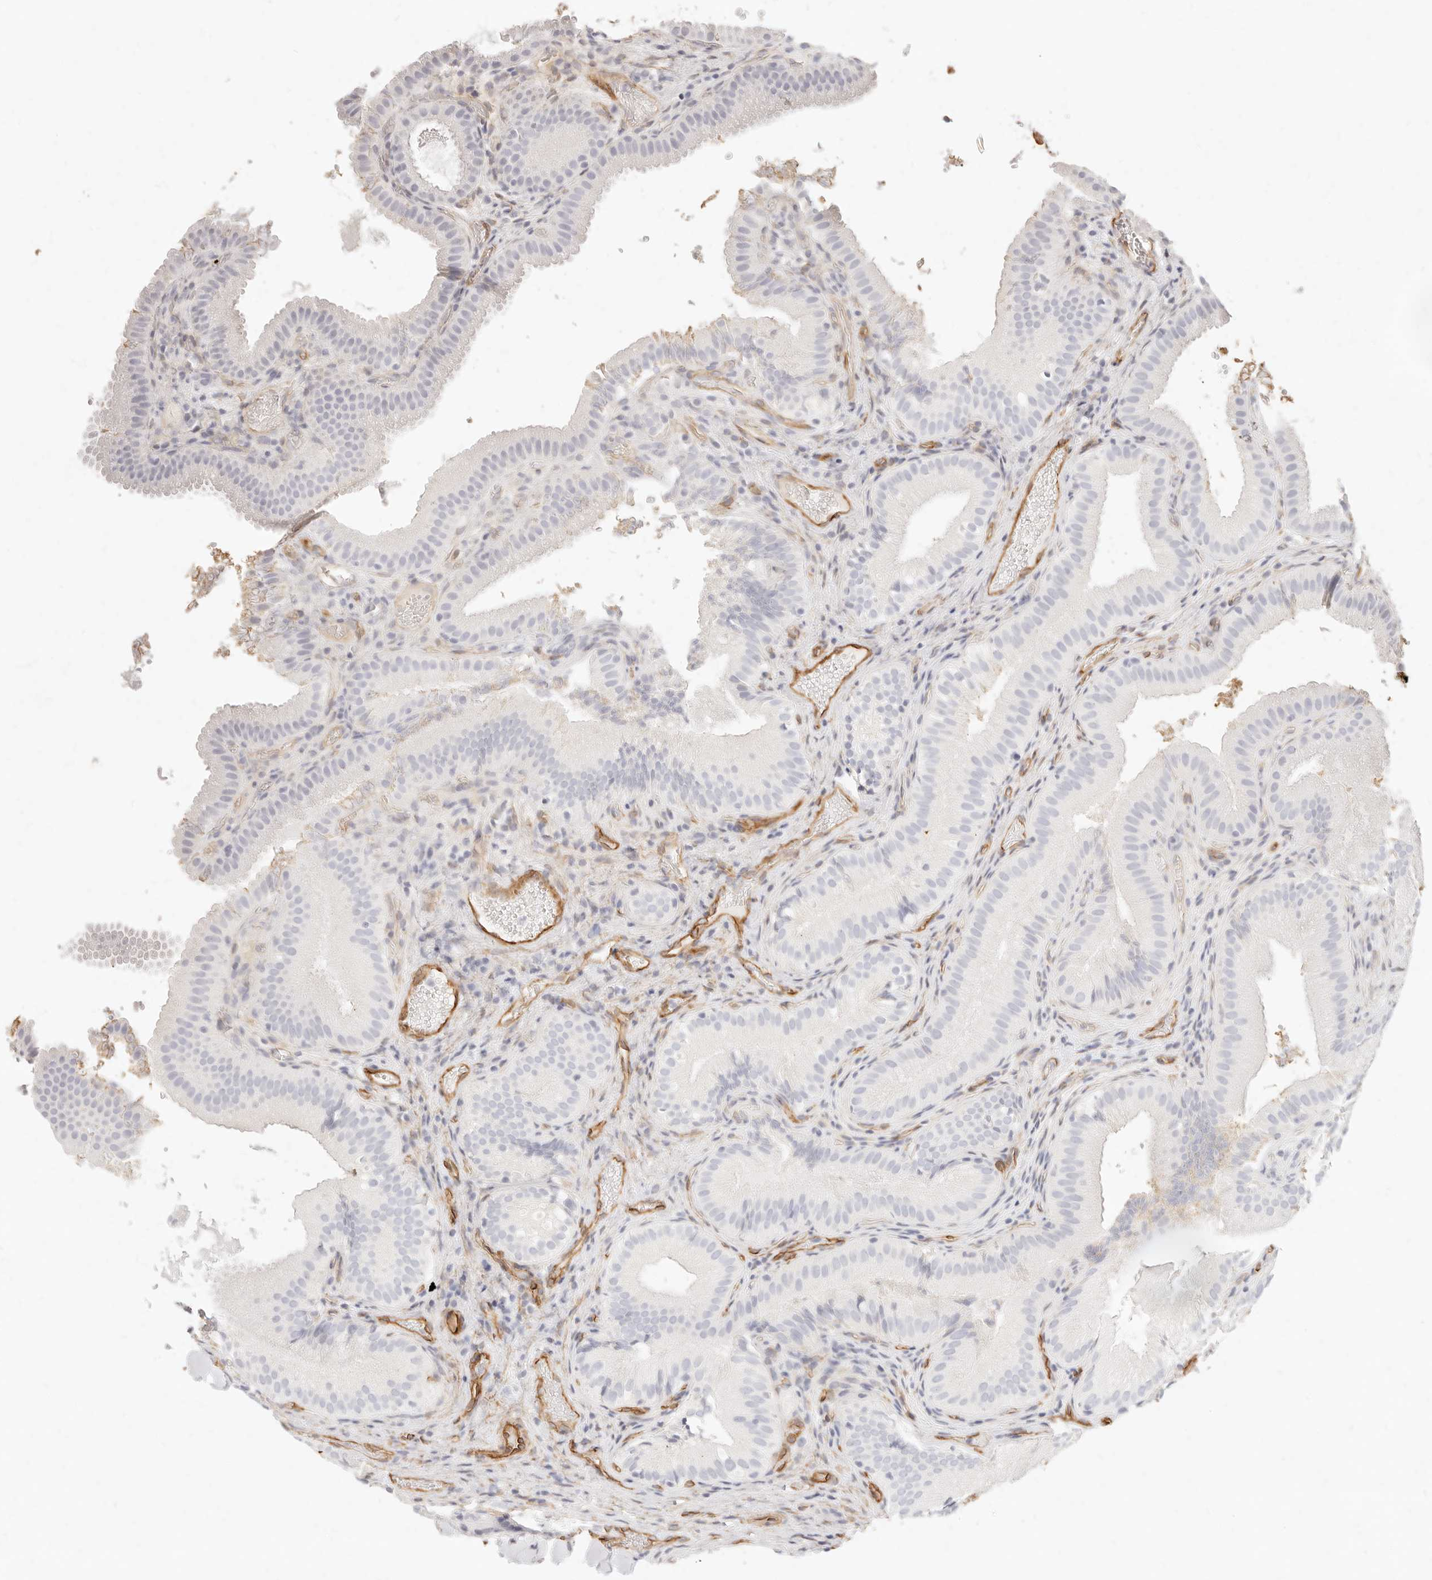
{"staining": {"intensity": "negative", "quantity": "none", "location": "none"}, "tissue": "gallbladder", "cell_type": "Glandular cells", "image_type": "normal", "snomed": [{"axis": "morphology", "description": "Normal tissue, NOS"}, {"axis": "topography", "description": "Gallbladder"}], "caption": "Protein analysis of unremarkable gallbladder reveals no significant expression in glandular cells. (DAB (3,3'-diaminobenzidine) immunohistochemistry, high magnification).", "gene": "NUS1", "patient": {"sex": "female", "age": 30}}